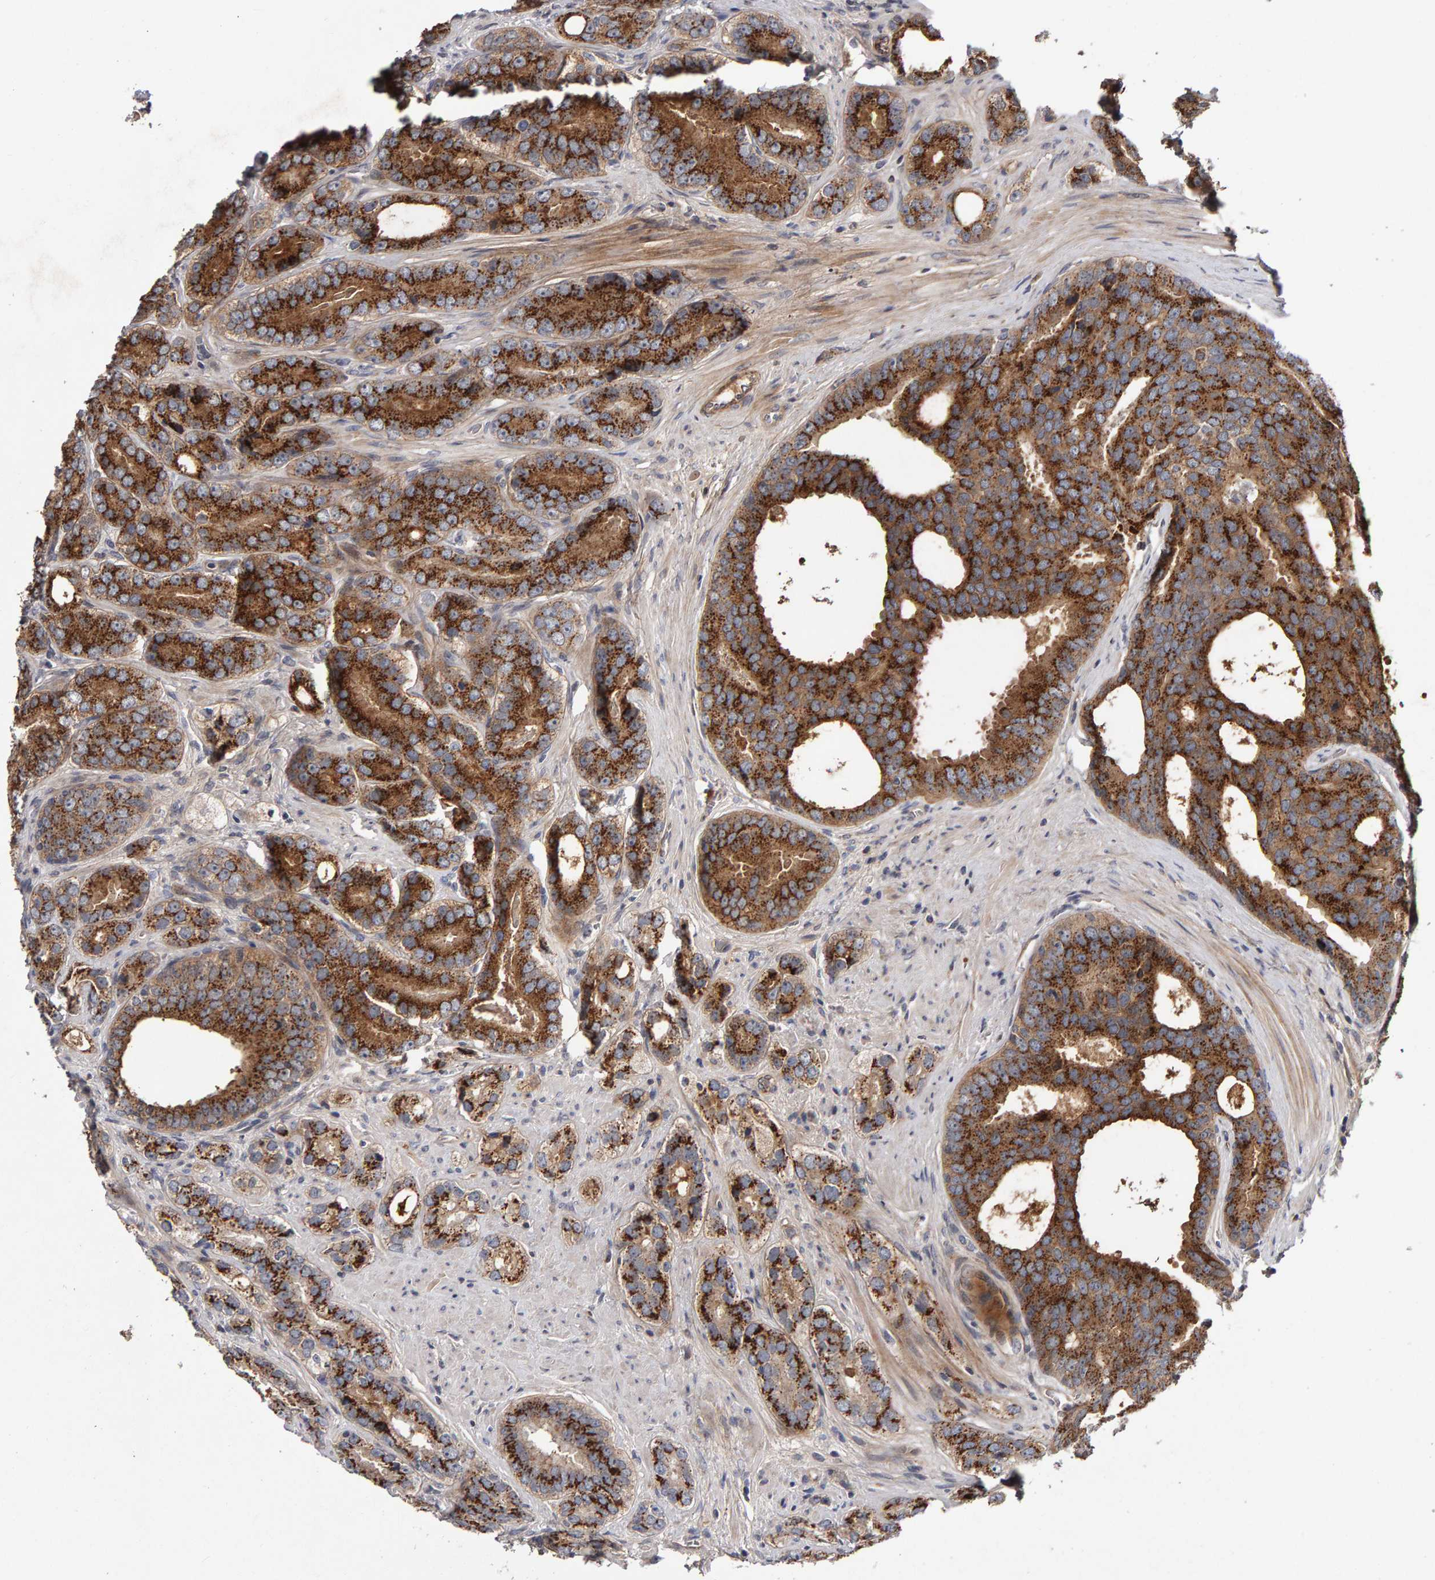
{"staining": {"intensity": "strong", "quantity": ">75%", "location": "cytoplasmic/membranous"}, "tissue": "prostate cancer", "cell_type": "Tumor cells", "image_type": "cancer", "snomed": [{"axis": "morphology", "description": "Adenocarcinoma, High grade"}, {"axis": "topography", "description": "Prostate"}], "caption": "Adenocarcinoma (high-grade) (prostate) stained for a protein reveals strong cytoplasmic/membranous positivity in tumor cells.", "gene": "CANT1", "patient": {"sex": "male", "age": 56}}